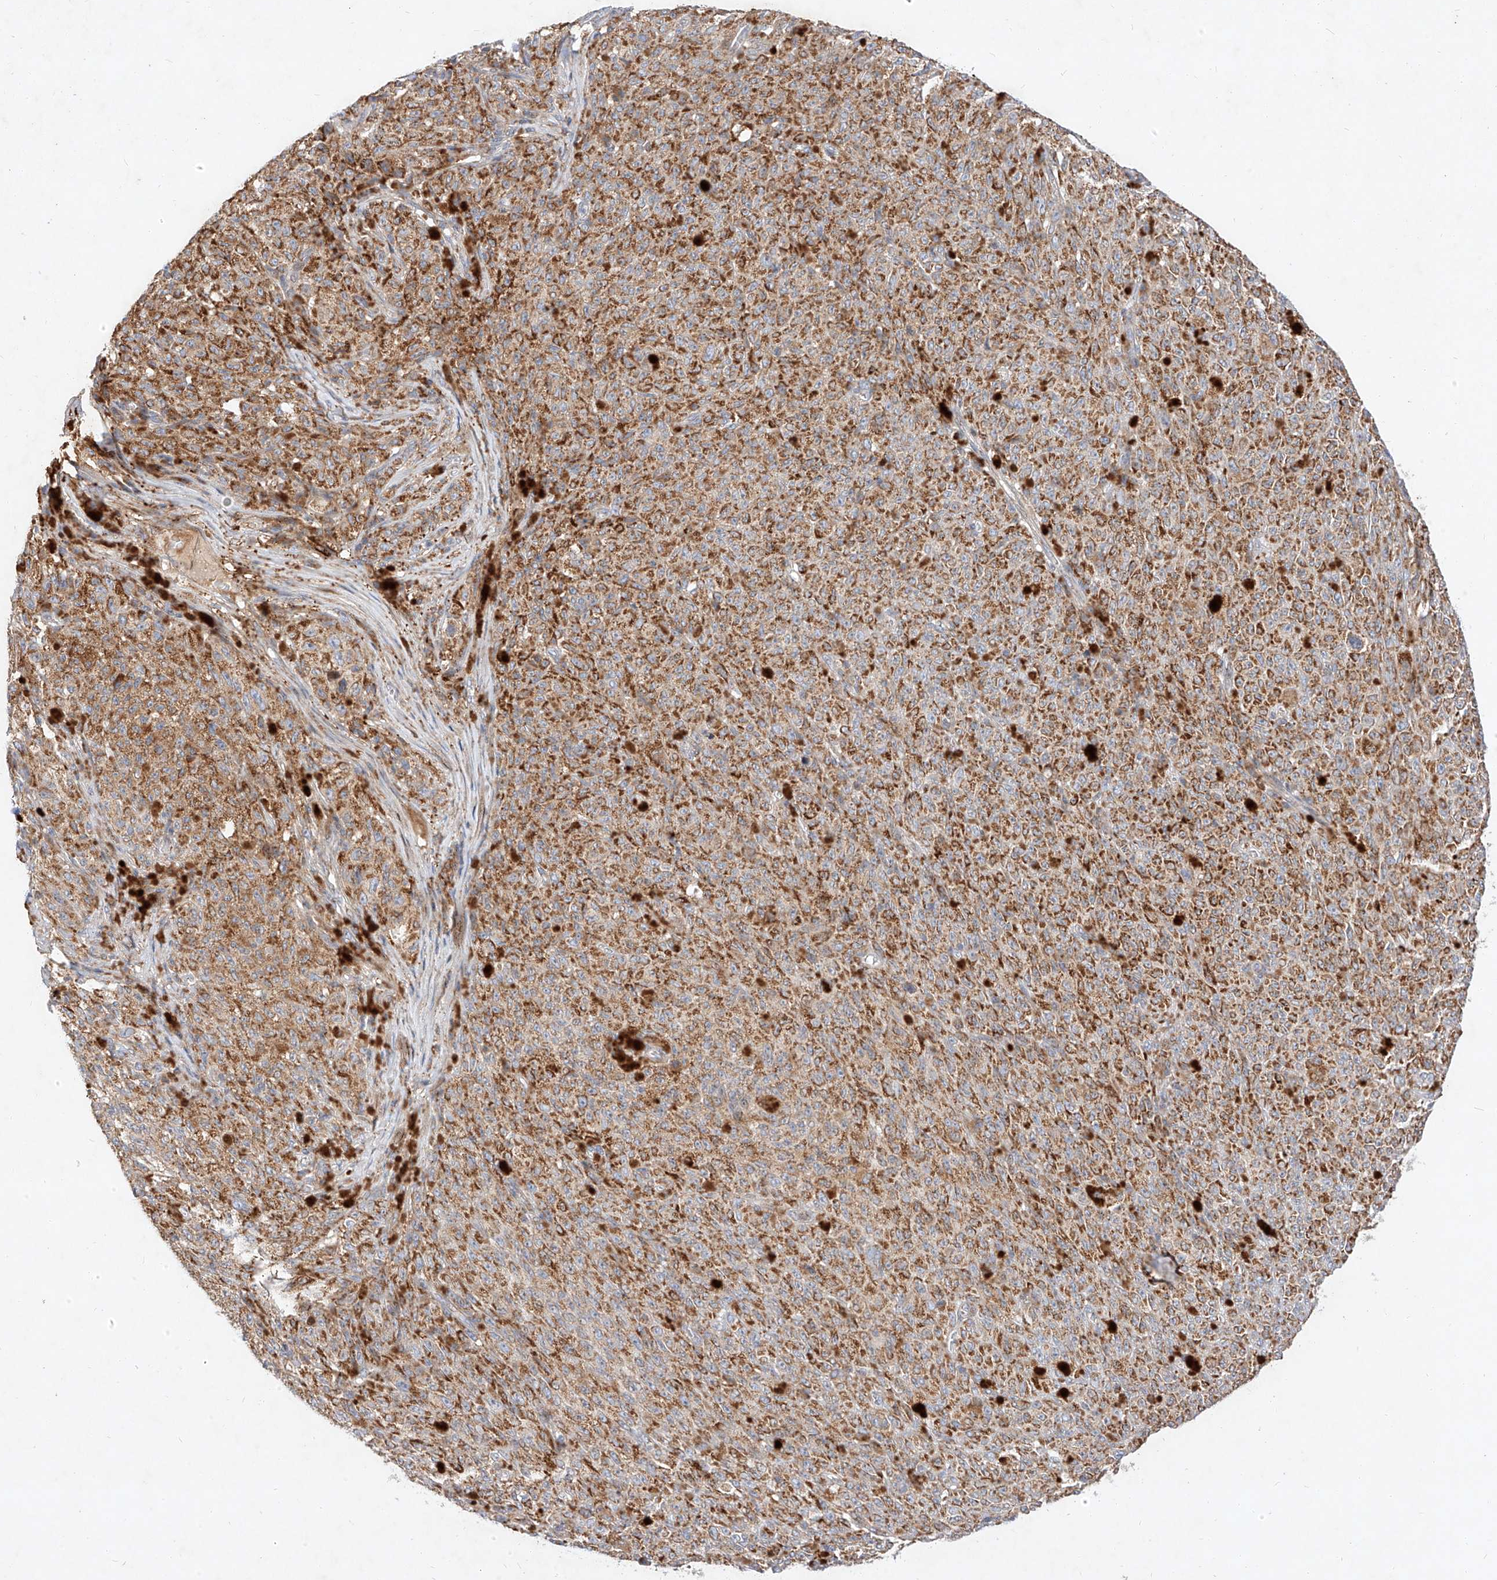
{"staining": {"intensity": "moderate", "quantity": ">75%", "location": "cytoplasmic/membranous"}, "tissue": "melanoma", "cell_type": "Tumor cells", "image_type": "cancer", "snomed": [{"axis": "morphology", "description": "Malignant melanoma, NOS"}, {"axis": "topography", "description": "Skin"}], "caption": "This image displays malignant melanoma stained with immunohistochemistry (IHC) to label a protein in brown. The cytoplasmic/membranous of tumor cells show moderate positivity for the protein. Nuclei are counter-stained blue.", "gene": "OSGEPL1", "patient": {"sex": "female", "age": 82}}